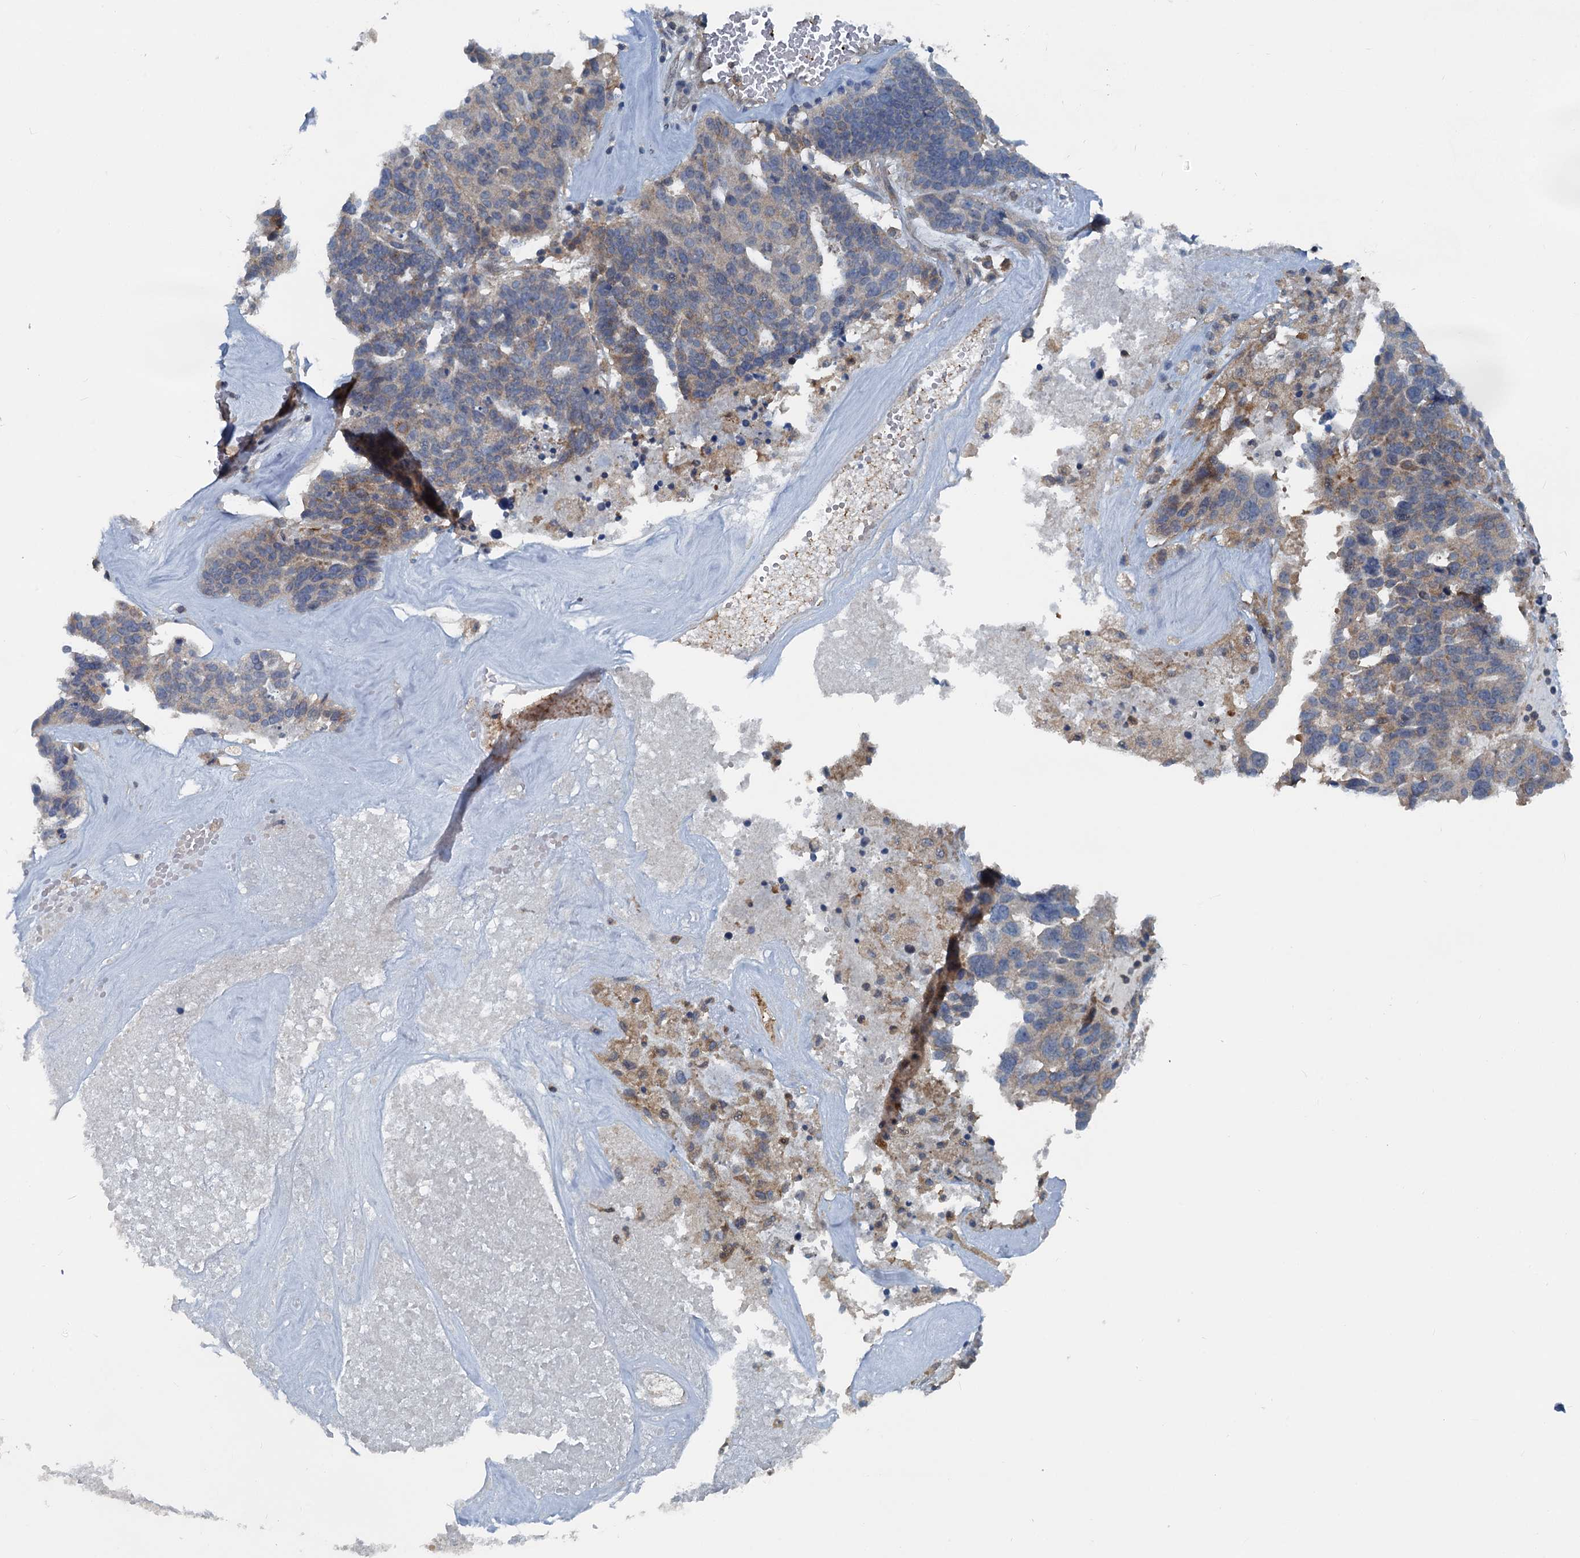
{"staining": {"intensity": "weak", "quantity": "<25%", "location": "cytoplasmic/membranous"}, "tissue": "ovarian cancer", "cell_type": "Tumor cells", "image_type": "cancer", "snomed": [{"axis": "morphology", "description": "Cystadenocarcinoma, serous, NOS"}, {"axis": "topography", "description": "Ovary"}], "caption": "DAB immunohistochemical staining of serous cystadenocarcinoma (ovarian) exhibits no significant expression in tumor cells.", "gene": "GCLM", "patient": {"sex": "female", "age": 59}}